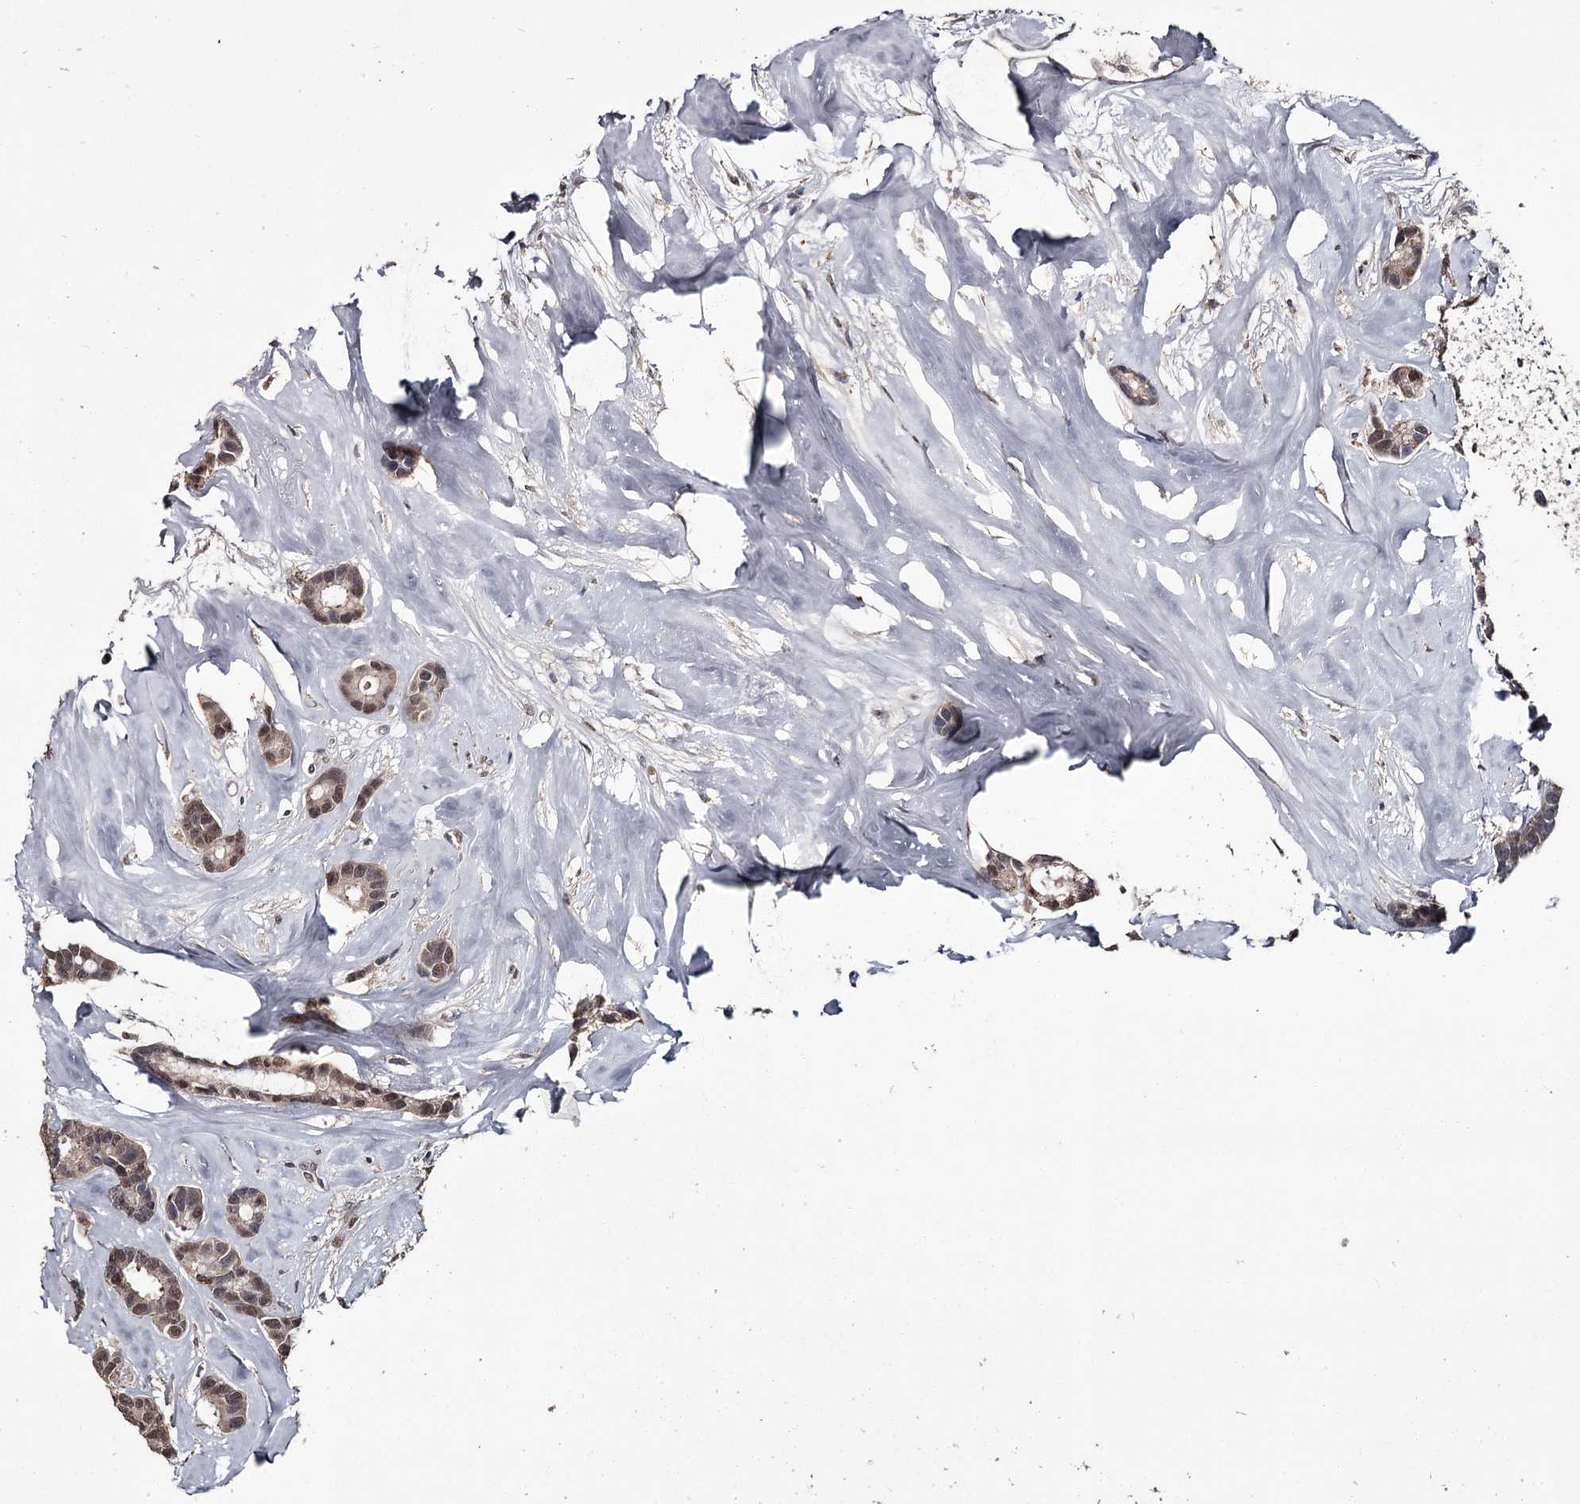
{"staining": {"intensity": "moderate", "quantity": ">75%", "location": "nuclear"}, "tissue": "breast cancer", "cell_type": "Tumor cells", "image_type": "cancer", "snomed": [{"axis": "morphology", "description": "Duct carcinoma"}, {"axis": "topography", "description": "Breast"}], "caption": "A photomicrograph of human intraductal carcinoma (breast) stained for a protein exhibits moderate nuclear brown staining in tumor cells.", "gene": "PRPF40B", "patient": {"sex": "female", "age": 87}}